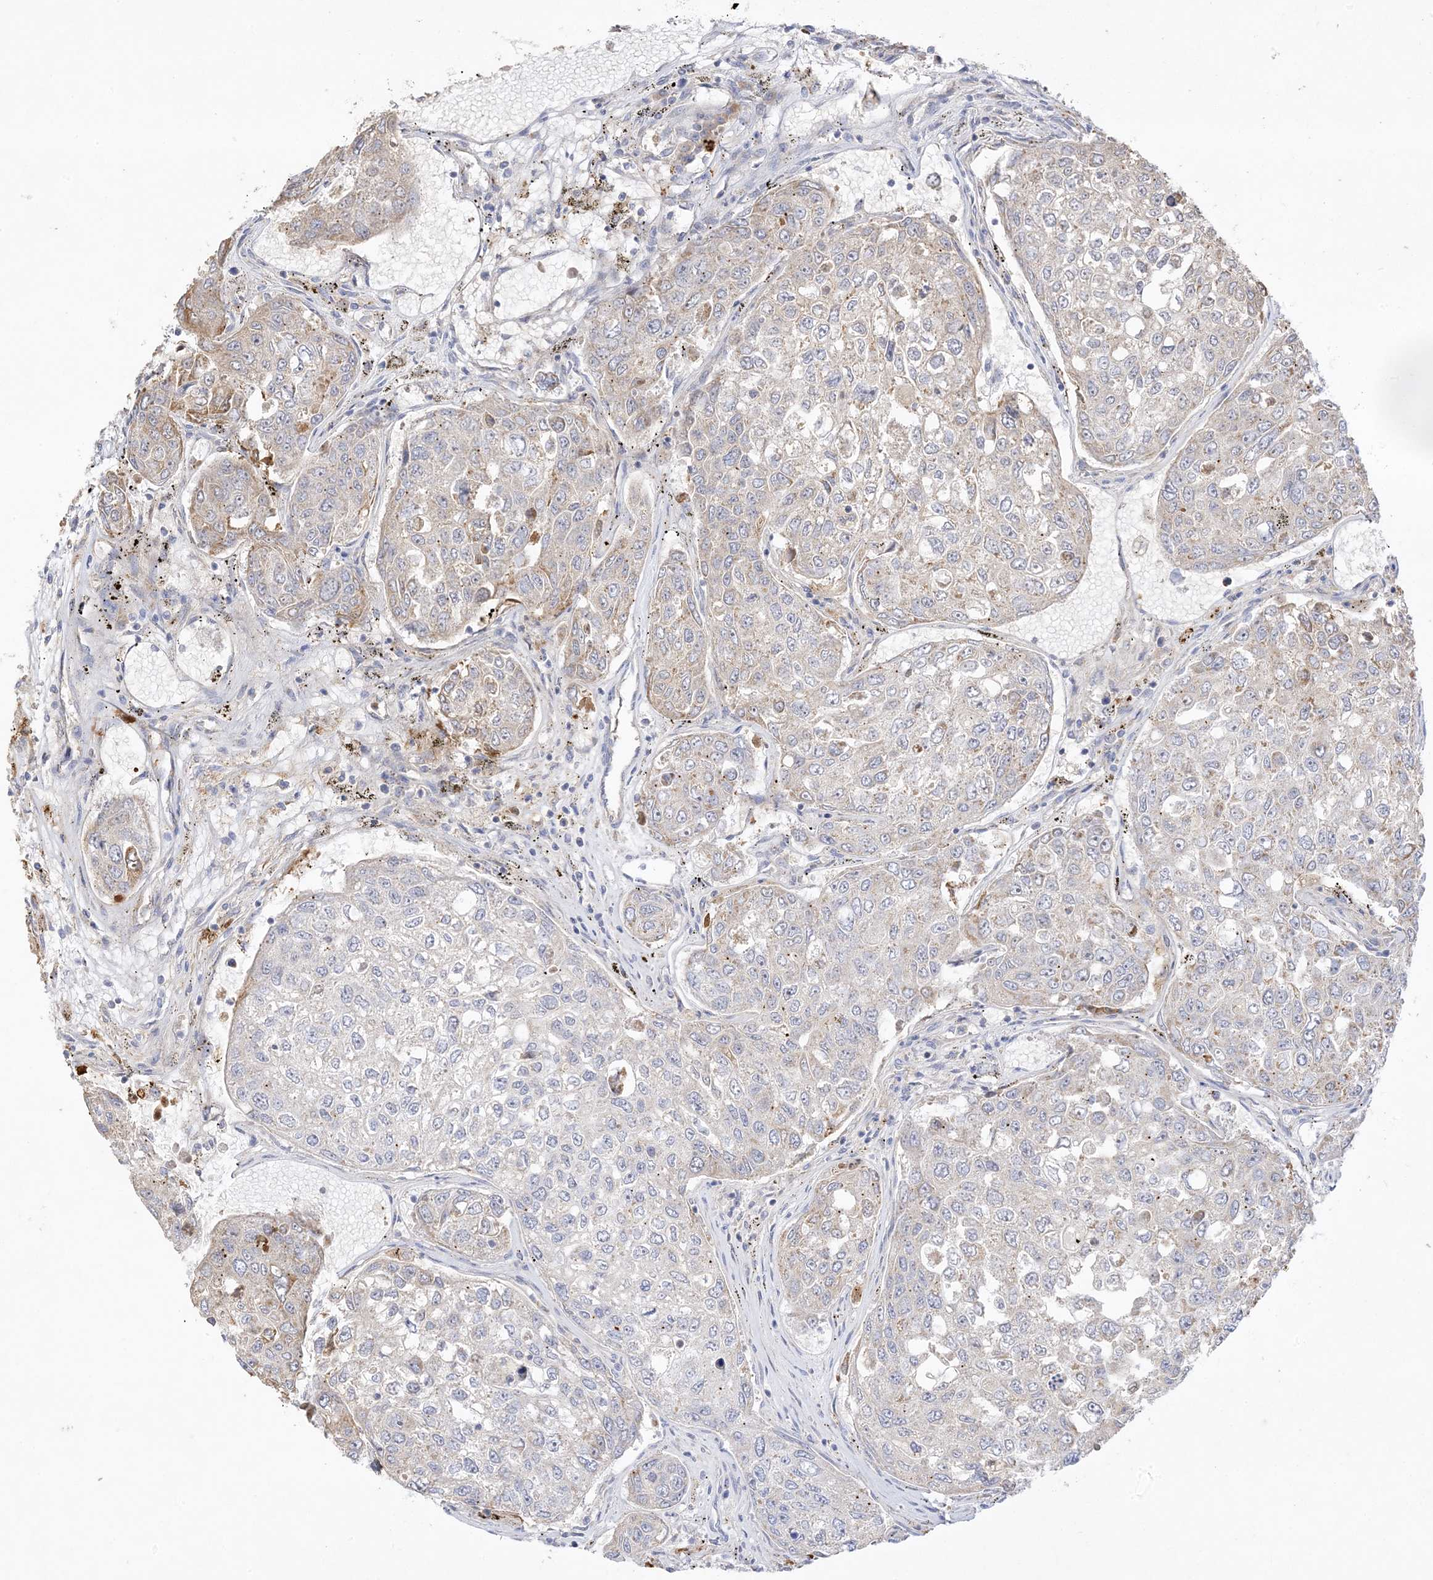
{"staining": {"intensity": "moderate", "quantity": "<25%", "location": "cytoplasmic/membranous"}, "tissue": "urothelial cancer", "cell_type": "Tumor cells", "image_type": "cancer", "snomed": [{"axis": "morphology", "description": "Urothelial carcinoma, High grade"}, {"axis": "topography", "description": "Lymph node"}, {"axis": "topography", "description": "Urinary bladder"}], "caption": "Immunohistochemical staining of high-grade urothelial carcinoma reveals moderate cytoplasmic/membranous protein staining in about <25% of tumor cells.", "gene": "TRANK1", "patient": {"sex": "male", "age": 51}}